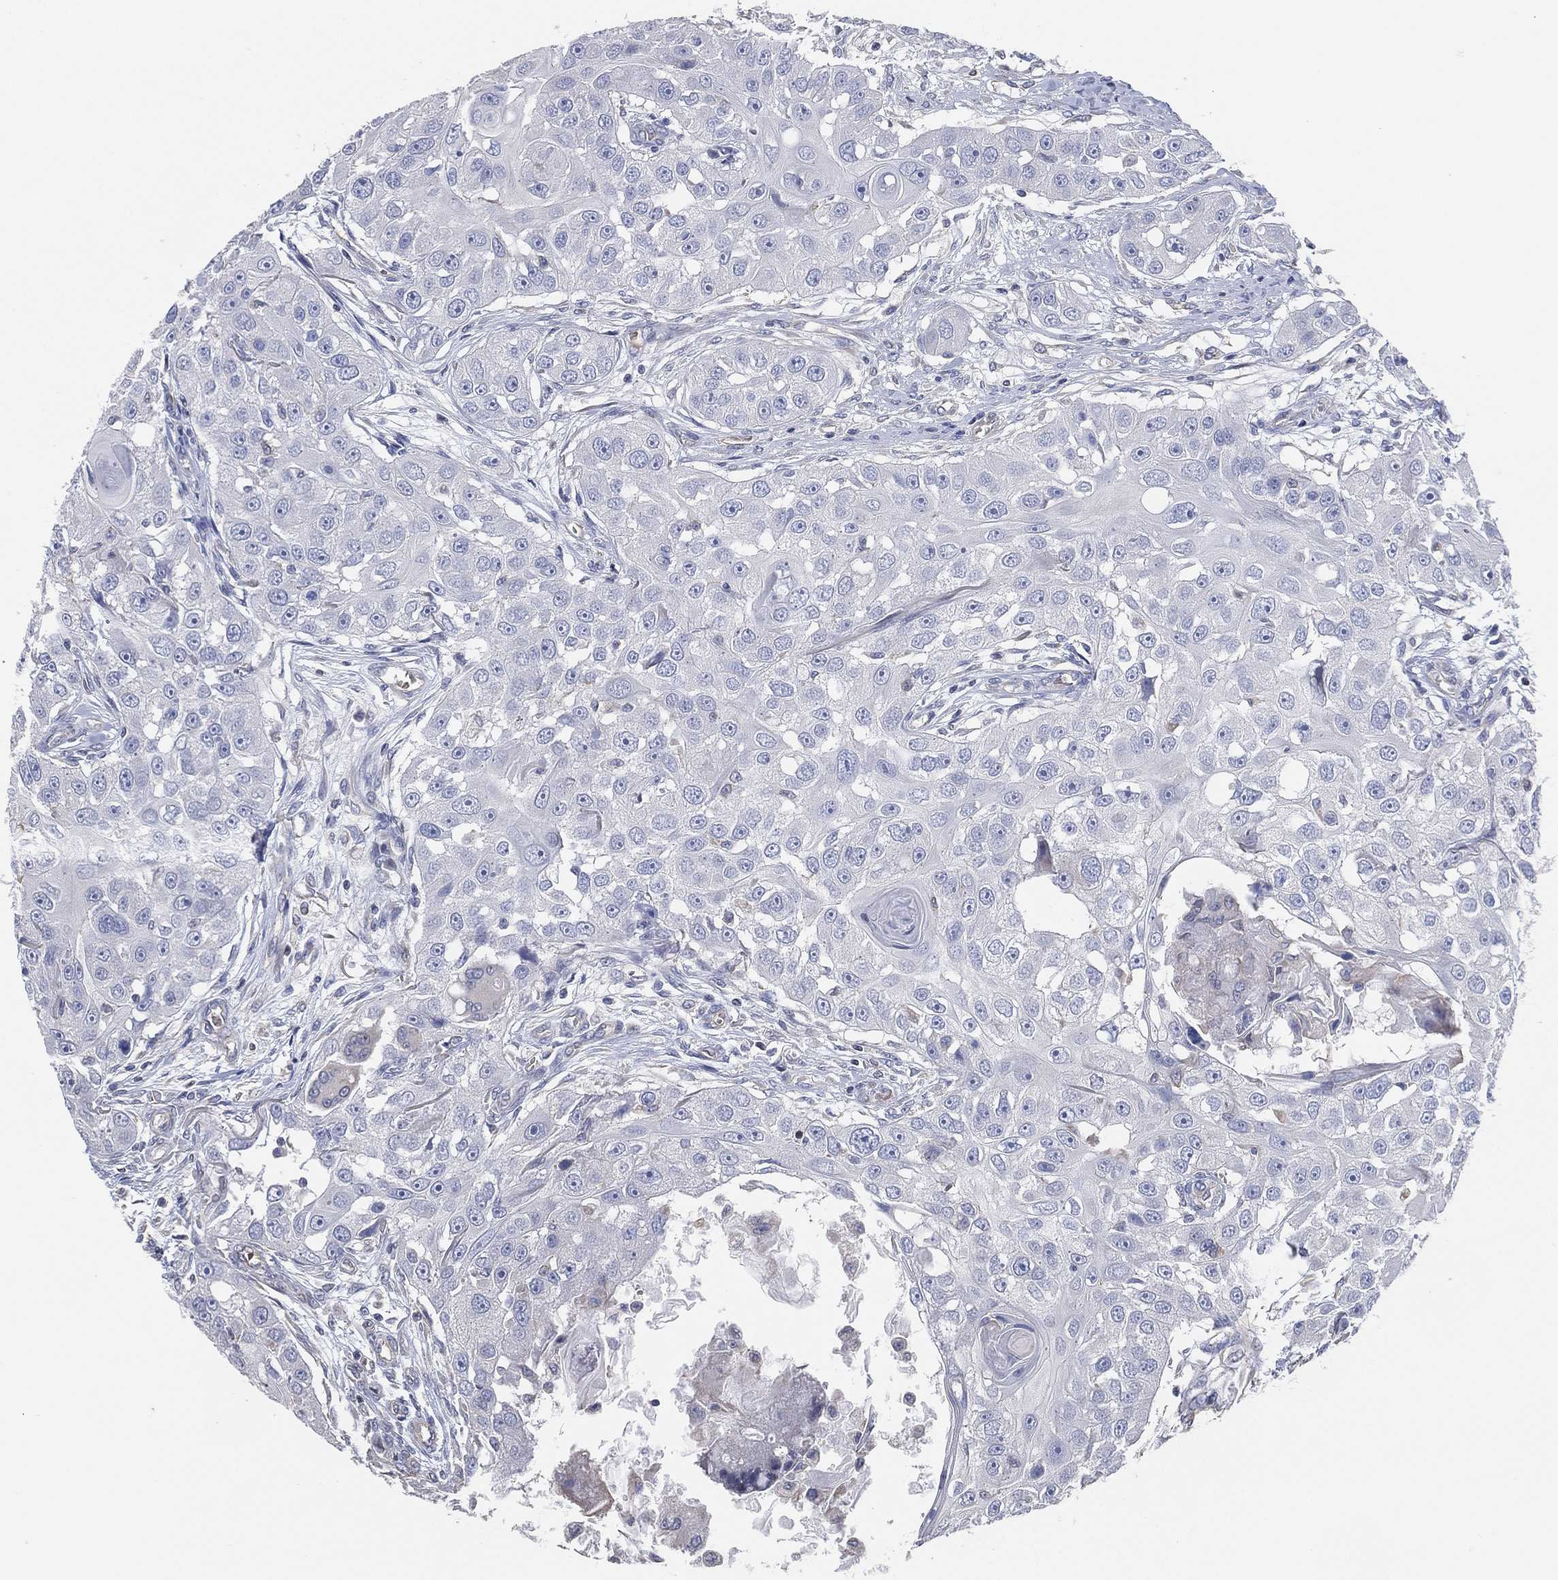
{"staining": {"intensity": "negative", "quantity": "none", "location": "none"}, "tissue": "head and neck cancer", "cell_type": "Tumor cells", "image_type": "cancer", "snomed": [{"axis": "morphology", "description": "Squamous cell carcinoma, NOS"}, {"axis": "topography", "description": "Head-Neck"}], "caption": "An image of human head and neck squamous cell carcinoma is negative for staining in tumor cells.", "gene": "CFTR", "patient": {"sex": "male", "age": 51}}